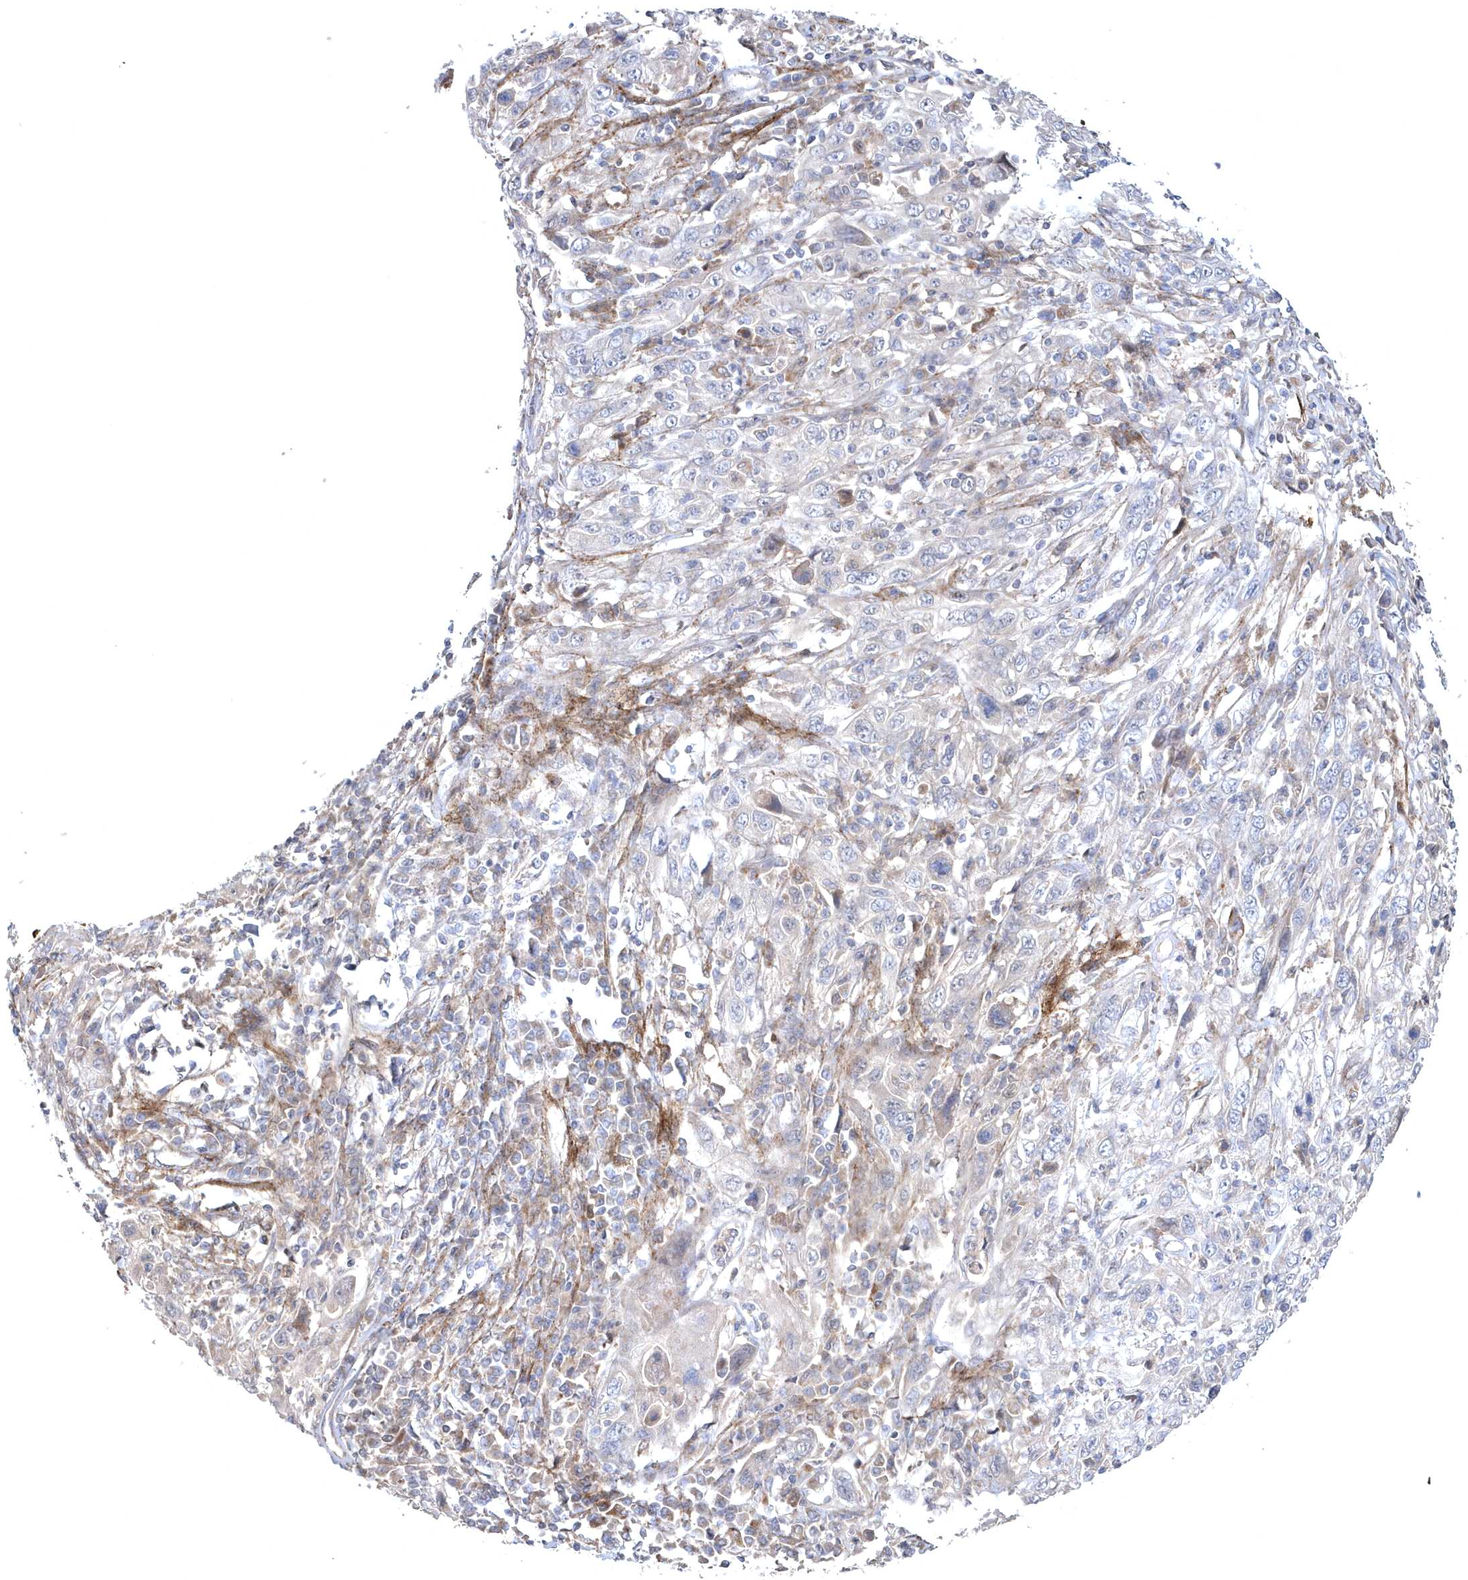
{"staining": {"intensity": "negative", "quantity": "none", "location": "none"}, "tissue": "cervical cancer", "cell_type": "Tumor cells", "image_type": "cancer", "snomed": [{"axis": "morphology", "description": "Squamous cell carcinoma, NOS"}, {"axis": "topography", "description": "Cervix"}], "caption": "IHC micrograph of human cervical cancer (squamous cell carcinoma) stained for a protein (brown), which reveals no expression in tumor cells.", "gene": "HMGCS1", "patient": {"sex": "female", "age": 46}}